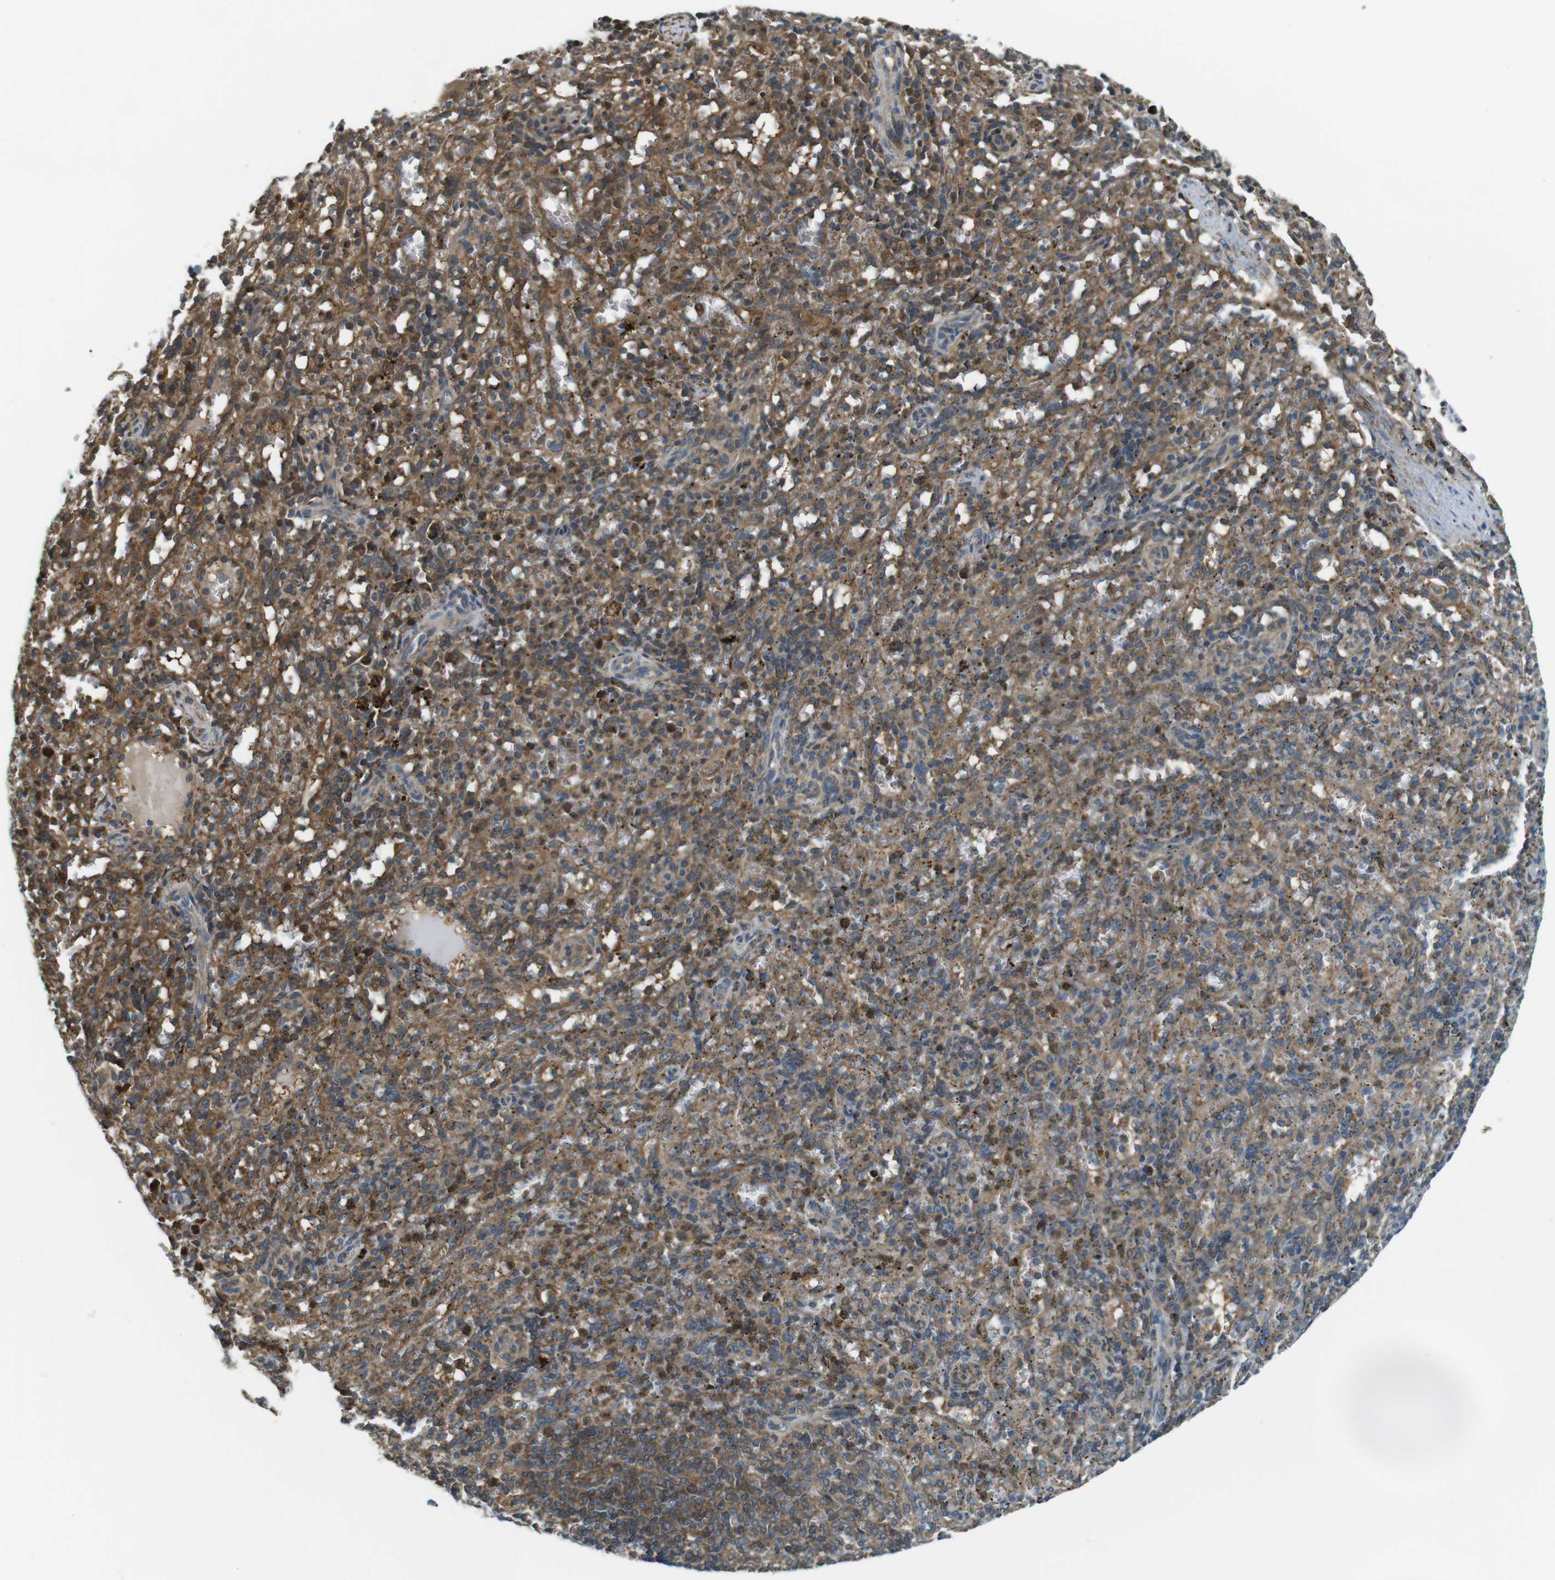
{"staining": {"intensity": "moderate", "quantity": ">75%", "location": "cytoplasmic/membranous"}, "tissue": "spleen", "cell_type": "Cells in red pulp", "image_type": "normal", "snomed": [{"axis": "morphology", "description": "Normal tissue, NOS"}, {"axis": "topography", "description": "Spleen"}], "caption": "Spleen stained with DAB immunohistochemistry (IHC) demonstrates medium levels of moderate cytoplasmic/membranous positivity in approximately >75% of cells in red pulp. The protein is shown in brown color, while the nuclei are stained blue.", "gene": "LRRC3B", "patient": {"sex": "female", "age": 10}}